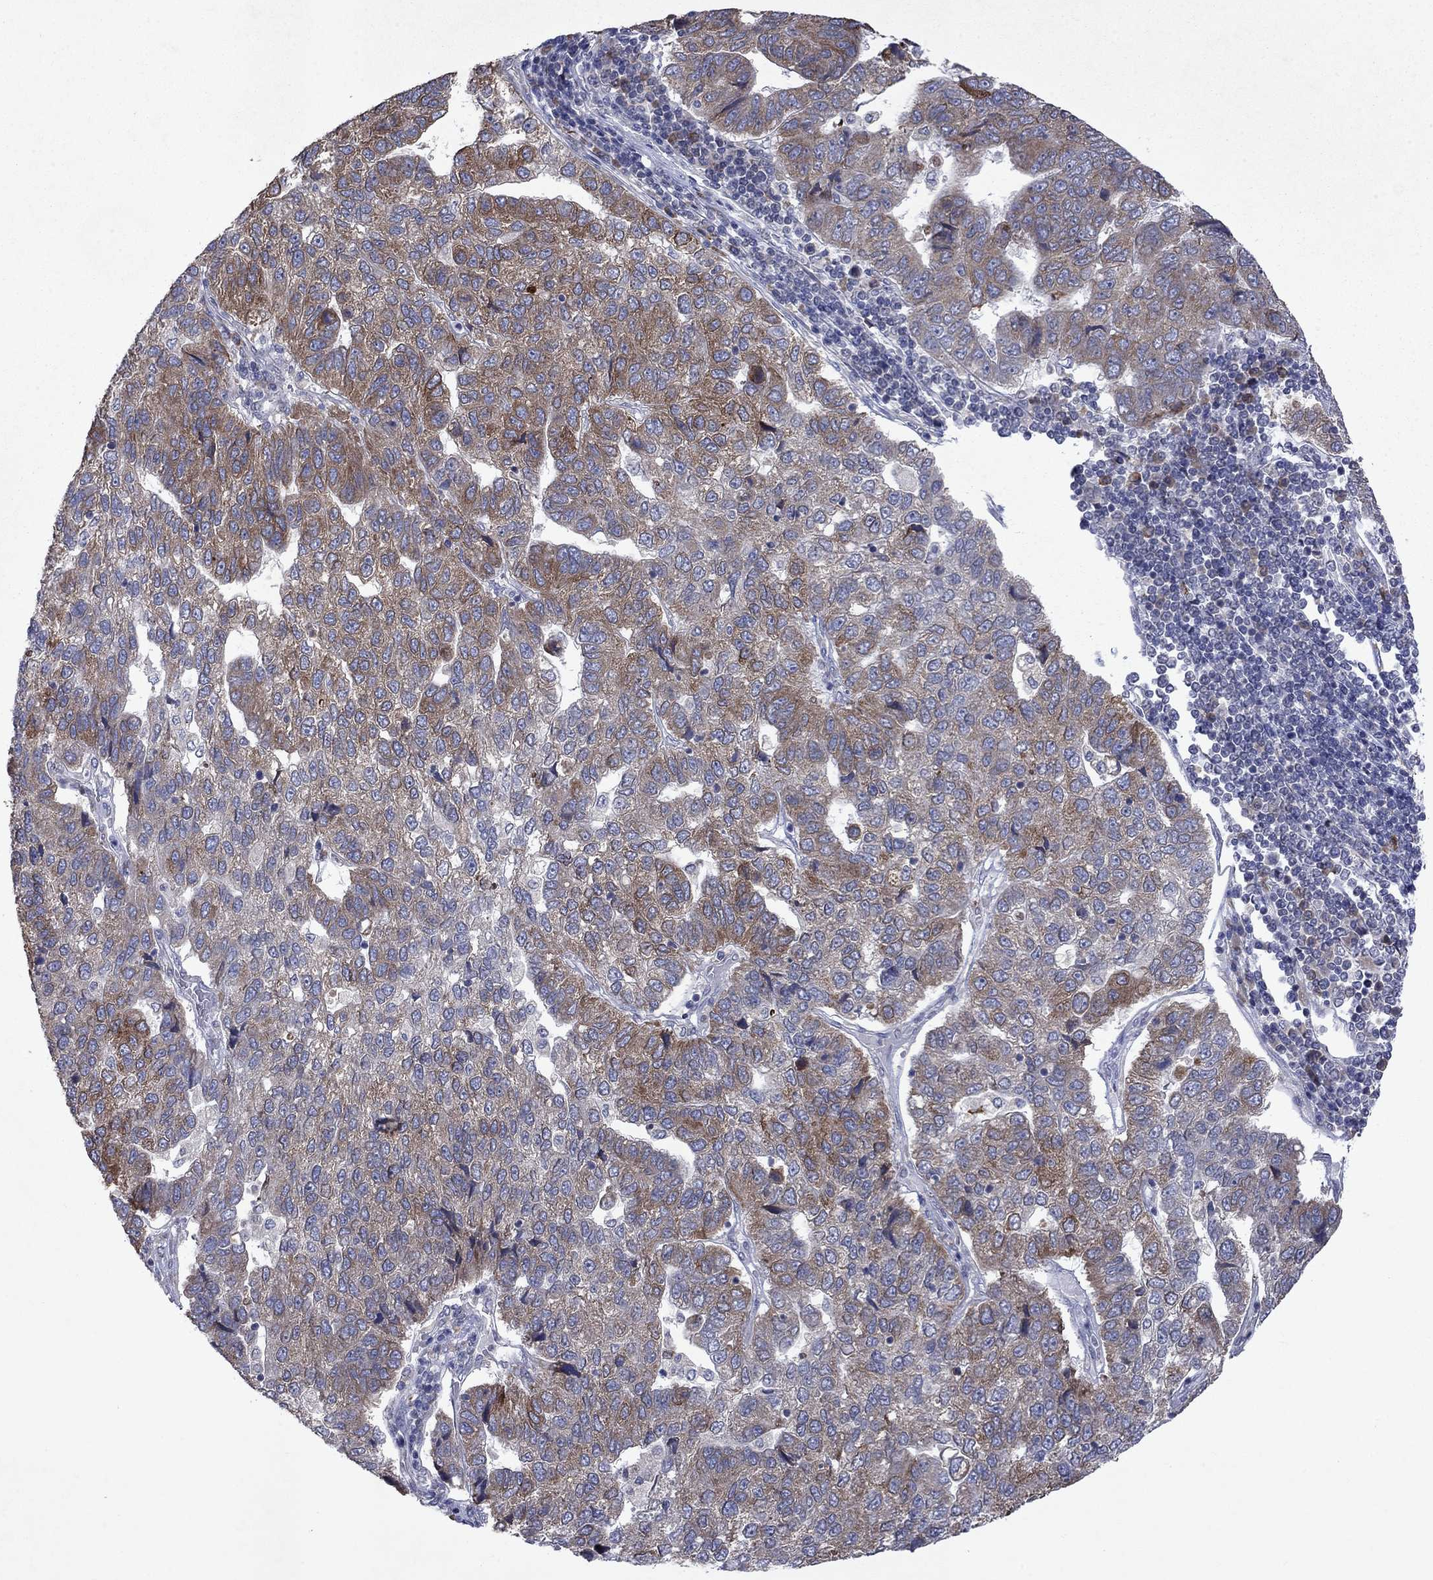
{"staining": {"intensity": "moderate", "quantity": "25%-75%", "location": "cytoplasmic/membranous"}, "tissue": "pancreatic cancer", "cell_type": "Tumor cells", "image_type": "cancer", "snomed": [{"axis": "morphology", "description": "Adenocarcinoma, NOS"}, {"axis": "topography", "description": "Pancreas"}], "caption": "An image of human pancreatic cancer (adenocarcinoma) stained for a protein shows moderate cytoplasmic/membranous brown staining in tumor cells. (brown staining indicates protein expression, while blue staining denotes nuclei).", "gene": "TMEM97", "patient": {"sex": "female", "age": 61}}